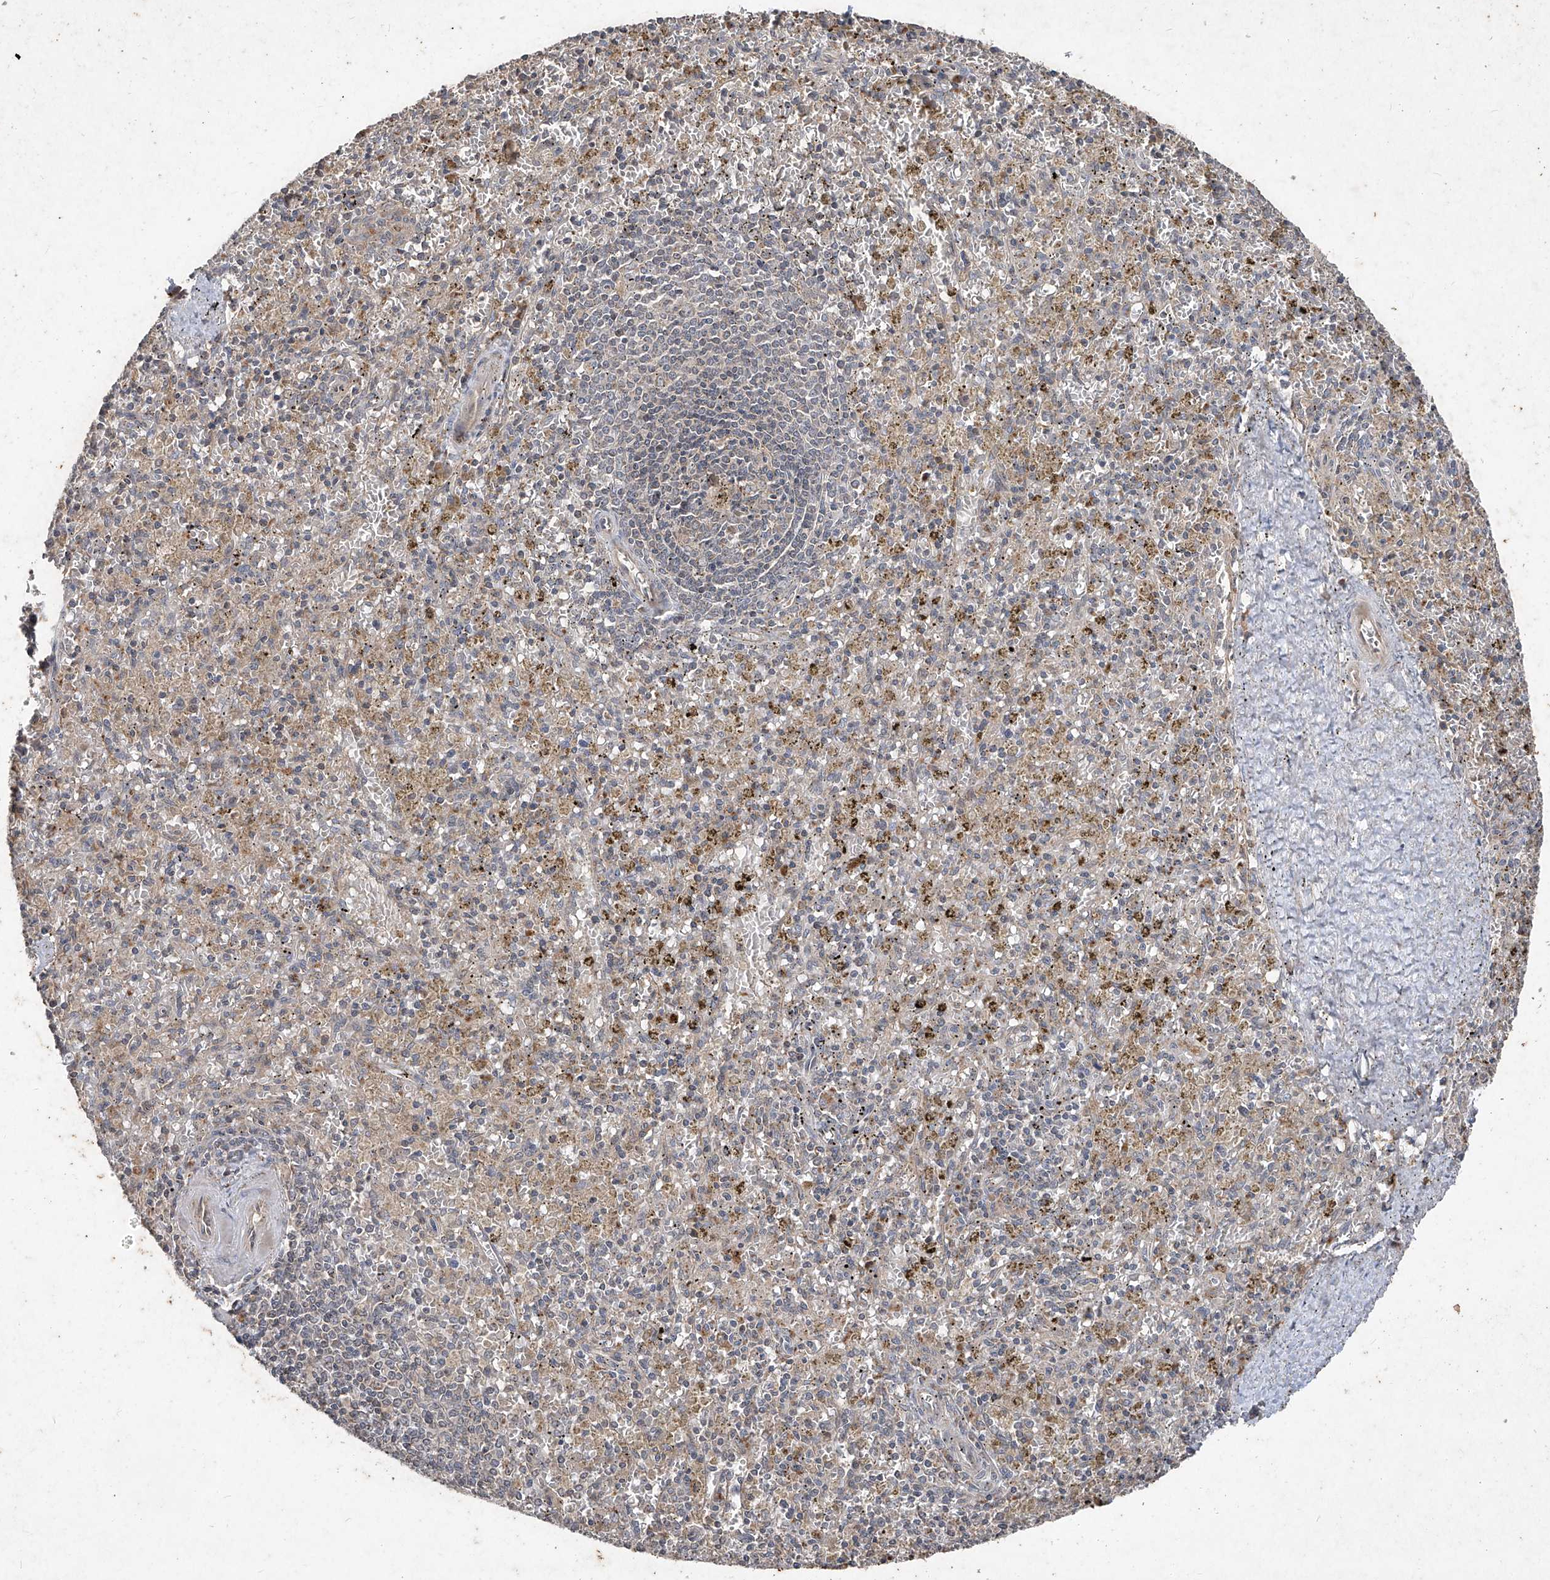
{"staining": {"intensity": "negative", "quantity": "none", "location": "none"}, "tissue": "spleen", "cell_type": "Cells in red pulp", "image_type": "normal", "snomed": [{"axis": "morphology", "description": "Normal tissue, NOS"}, {"axis": "topography", "description": "Spleen"}], "caption": "There is no significant staining in cells in red pulp of spleen. (Stains: DAB (3,3'-diaminobenzidine) immunohistochemistry (IHC) with hematoxylin counter stain, Microscopy: brightfield microscopy at high magnification).", "gene": "ABCD3", "patient": {"sex": "male", "age": 72}}